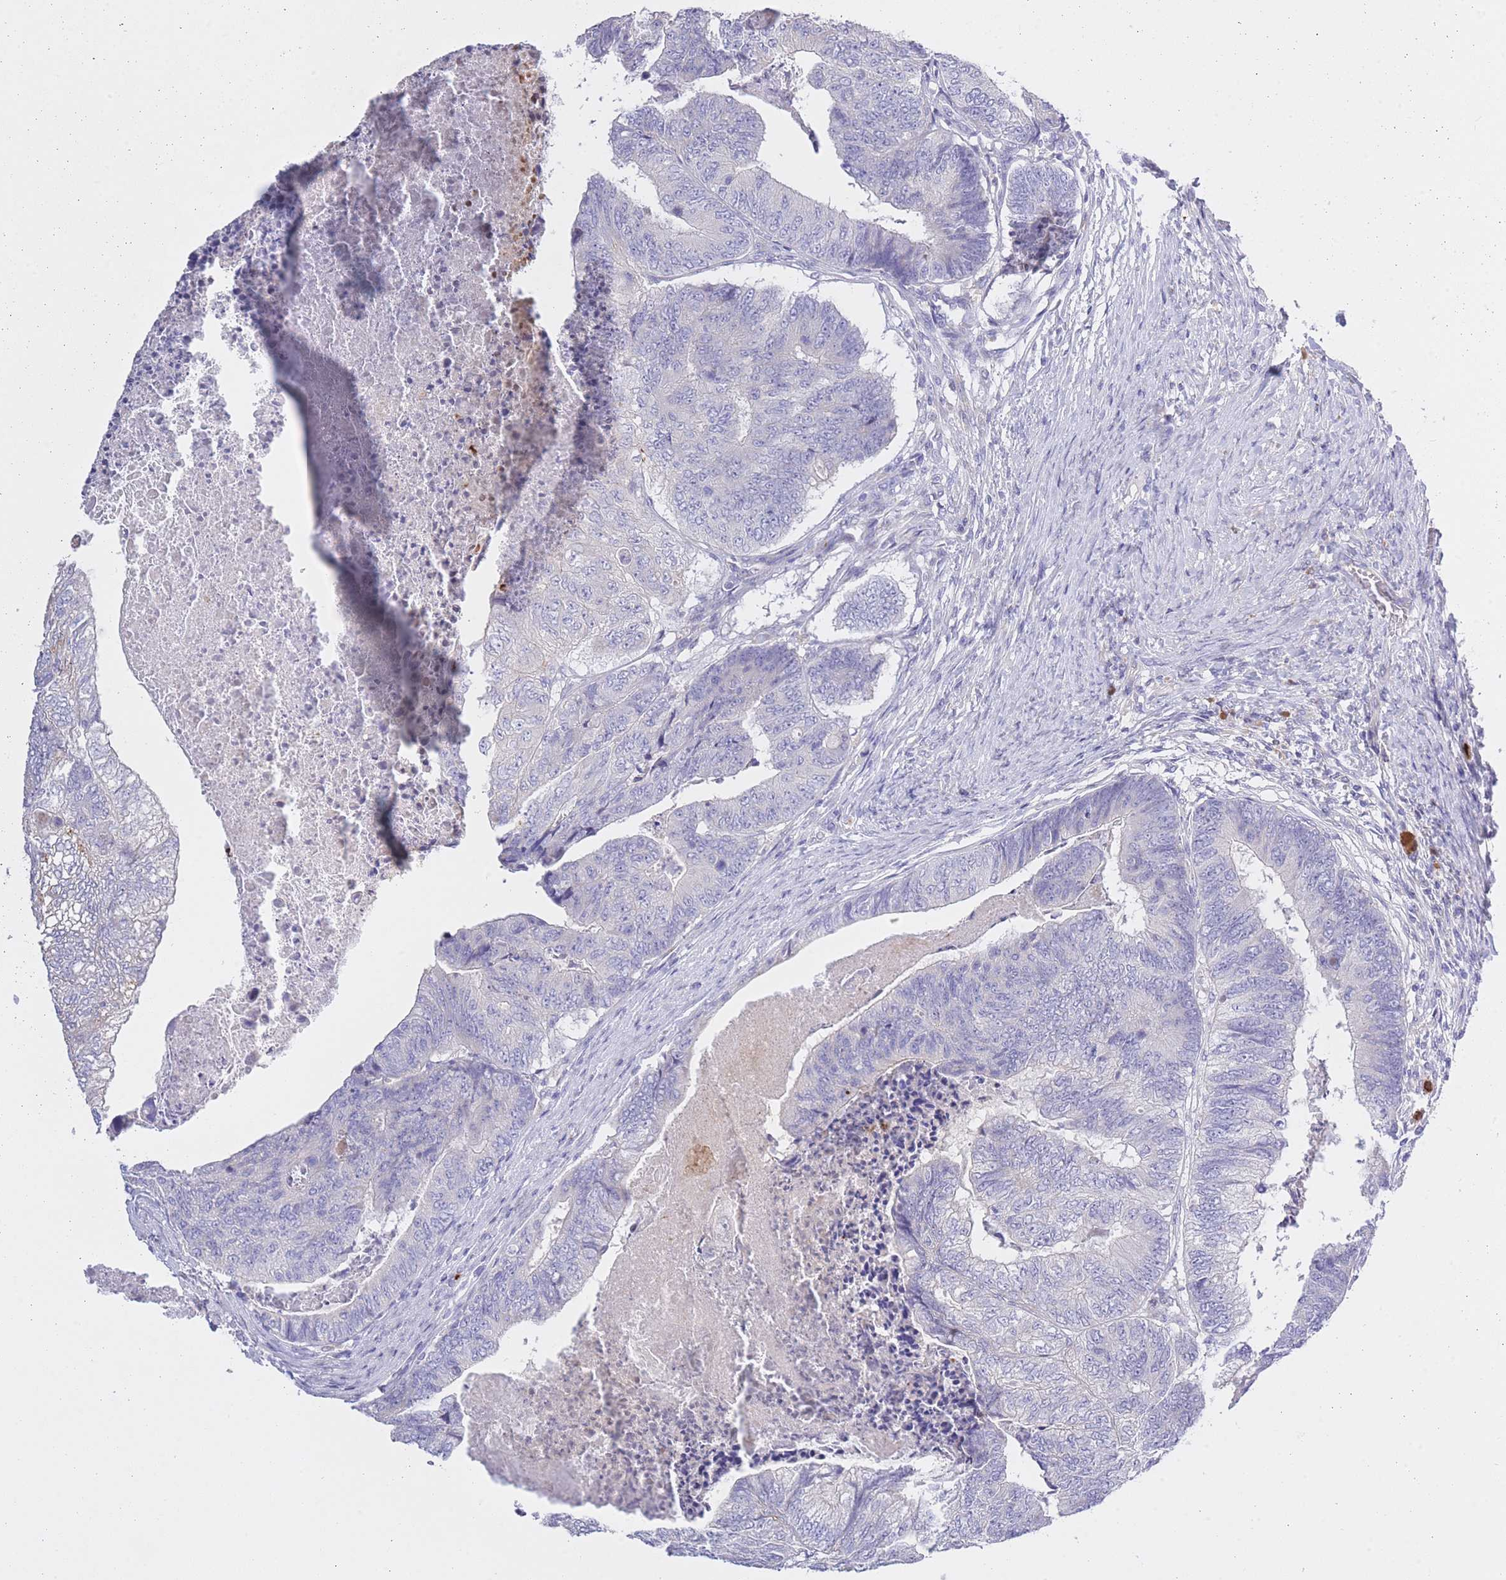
{"staining": {"intensity": "negative", "quantity": "none", "location": "none"}, "tissue": "colorectal cancer", "cell_type": "Tumor cells", "image_type": "cancer", "snomed": [{"axis": "morphology", "description": "Adenocarcinoma, NOS"}, {"axis": "topography", "description": "Colon"}], "caption": "A high-resolution micrograph shows immunohistochemistry (IHC) staining of adenocarcinoma (colorectal), which shows no significant positivity in tumor cells. (DAB (3,3'-diaminobenzidine) IHC with hematoxylin counter stain).", "gene": "CENPM", "patient": {"sex": "female", "age": 67}}